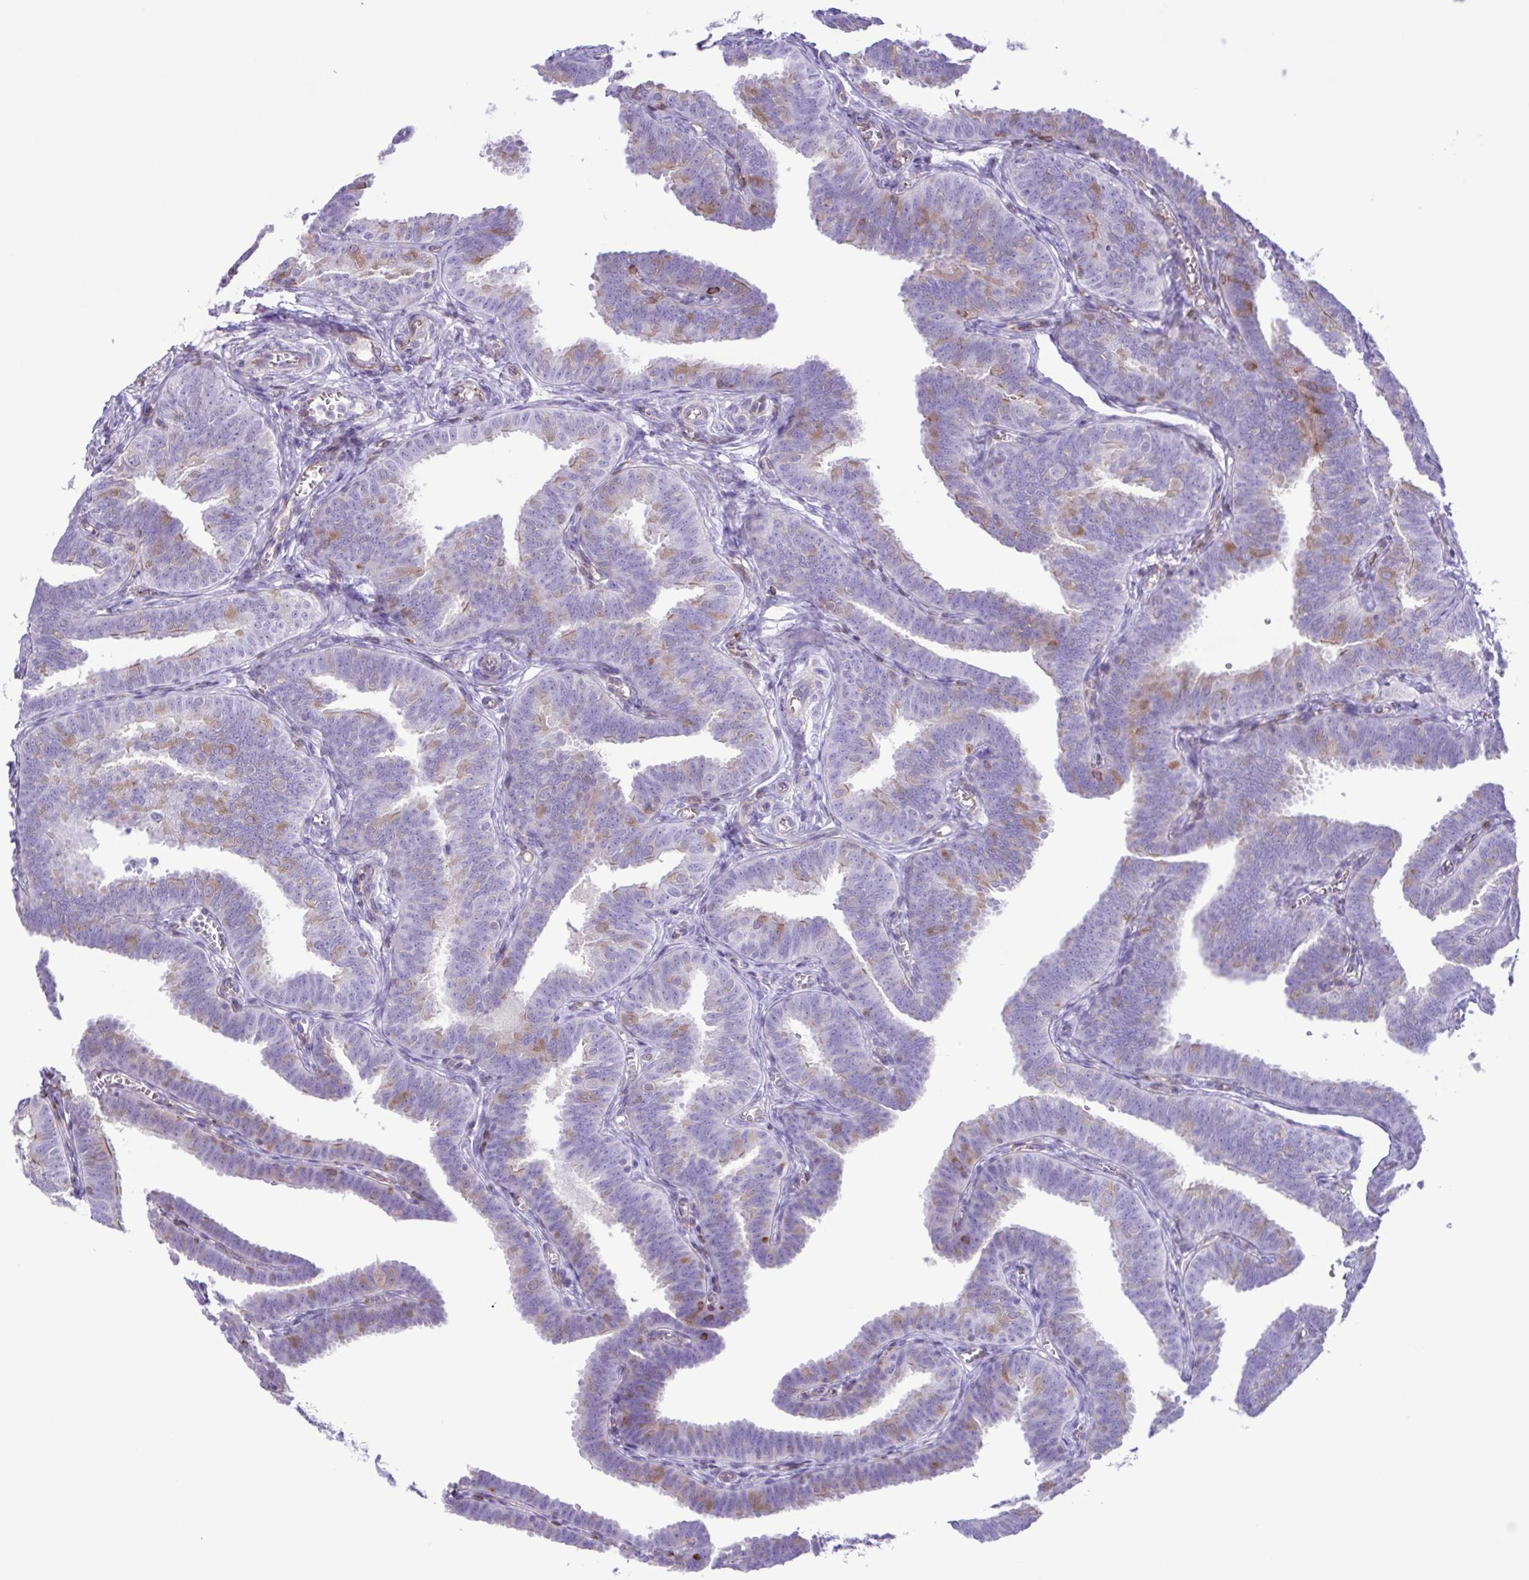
{"staining": {"intensity": "moderate", "quantity": "25%-75%", "location": "cytoplasmic/membranous"}, "tissue": "fallopian tube", "cell_type": "Glandular cells", "image_type": "normal", "snomed": [{"axis": "morphology", "description": "Normal tissue, NOS"}, {"axis": "topography", "description": "Fallopian tube"}], "caption": "Protein expression analysis of benign human fallopian tube reveals moderate cytoplasmic/membranous positivity in about 25%-75% of glandular cells.", "gene": "FLT1", "patient": {"sex": "female", "age": 25}}